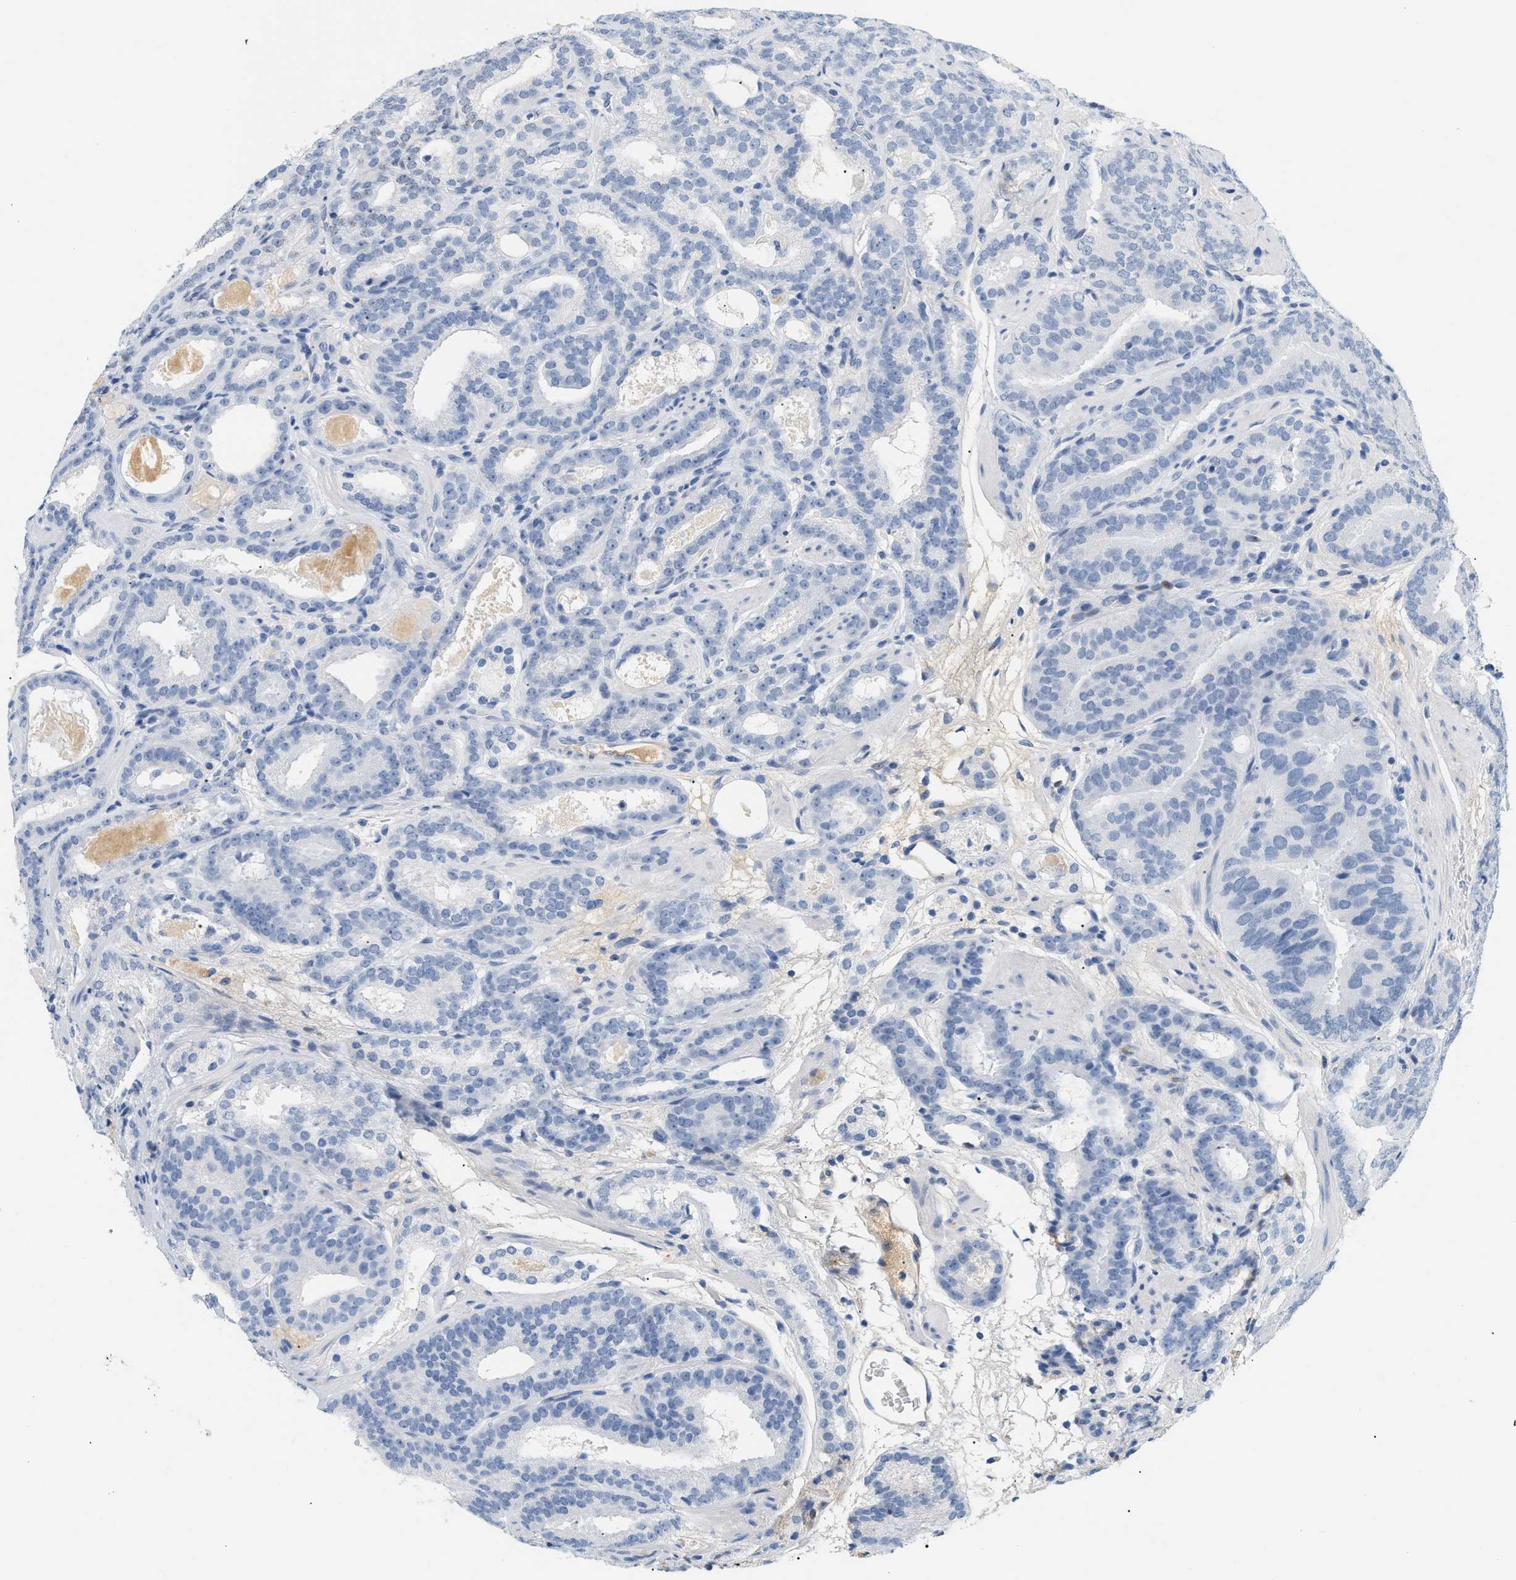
{"staining": {"intensity": "negative", "quantity": "none", "location": "none"}, "tissue": "prostate cancer", "cell_type": "Tumor cells", "image_type": "cancer", "snomed": [{"axis": "morphology", "description": "Adenocarcinoma, Low grade"}, {"axis": "topography", "description": "Prostate"}], "caption": "Immunohistochemical staining of human prostate adenocarcinoma (low-grade) shows no significant positivity in tumor cells.", "gene": "CFH", "patient": {"sex": "male", "age": 69}}